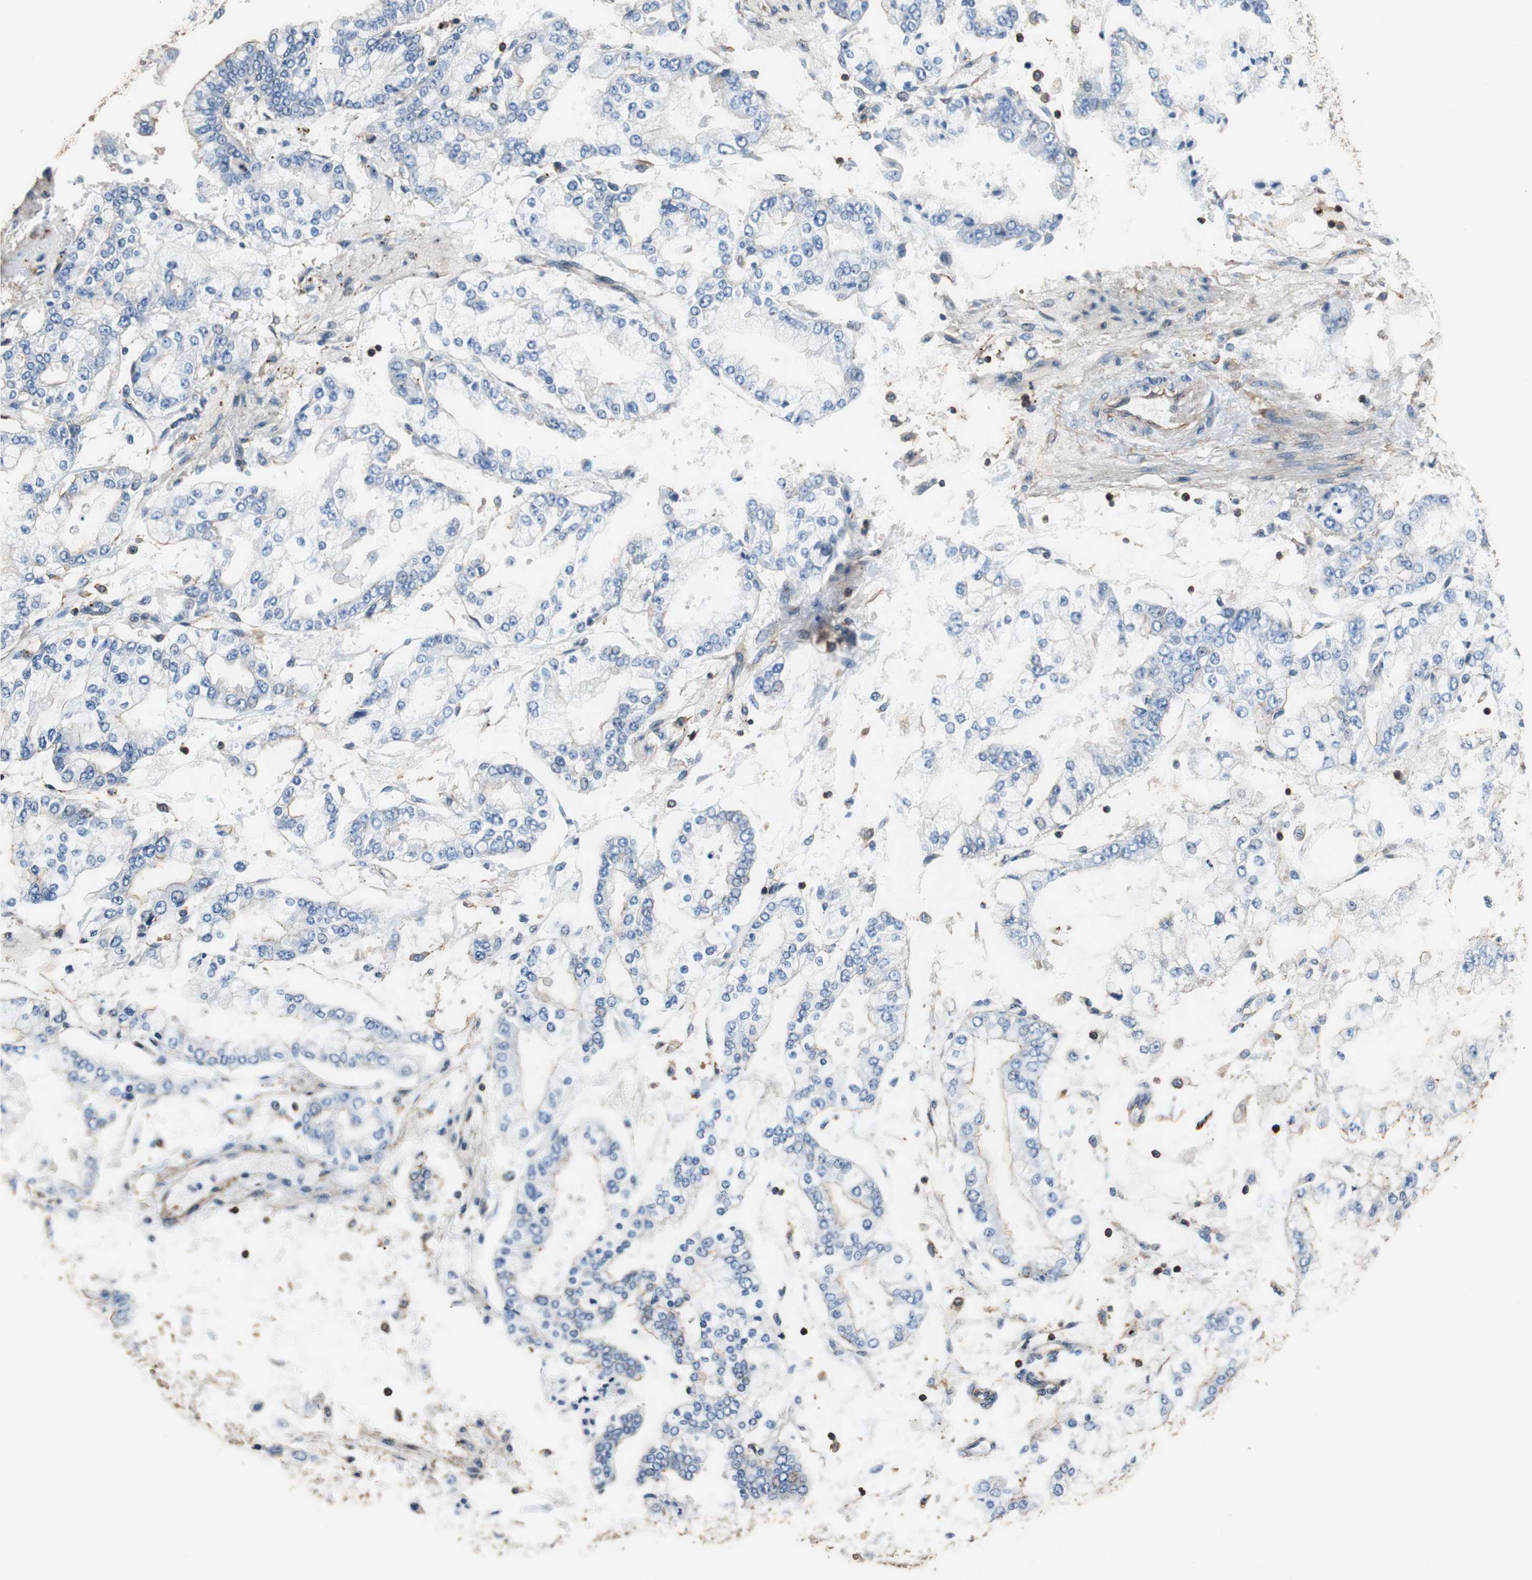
{"staining": {"intensity": "negative", "quantity": "none", "location": "none"}, "tissue": "stomach cancer", "cell_type": "Tumor cells", "image_type": "cancer", "snomed": [{"axis": "morphology", "description": "Adenocarcinoma, NOS"}, {"axis": "topography", "description": "Stomach"}], "caption": "This is an IHC histopathology image of human stomach cancer (adenocarcinoma). There is no expression in tumor cells.", "gene": "PRKRA", "patient": {"sex": "male", "age": 76}}